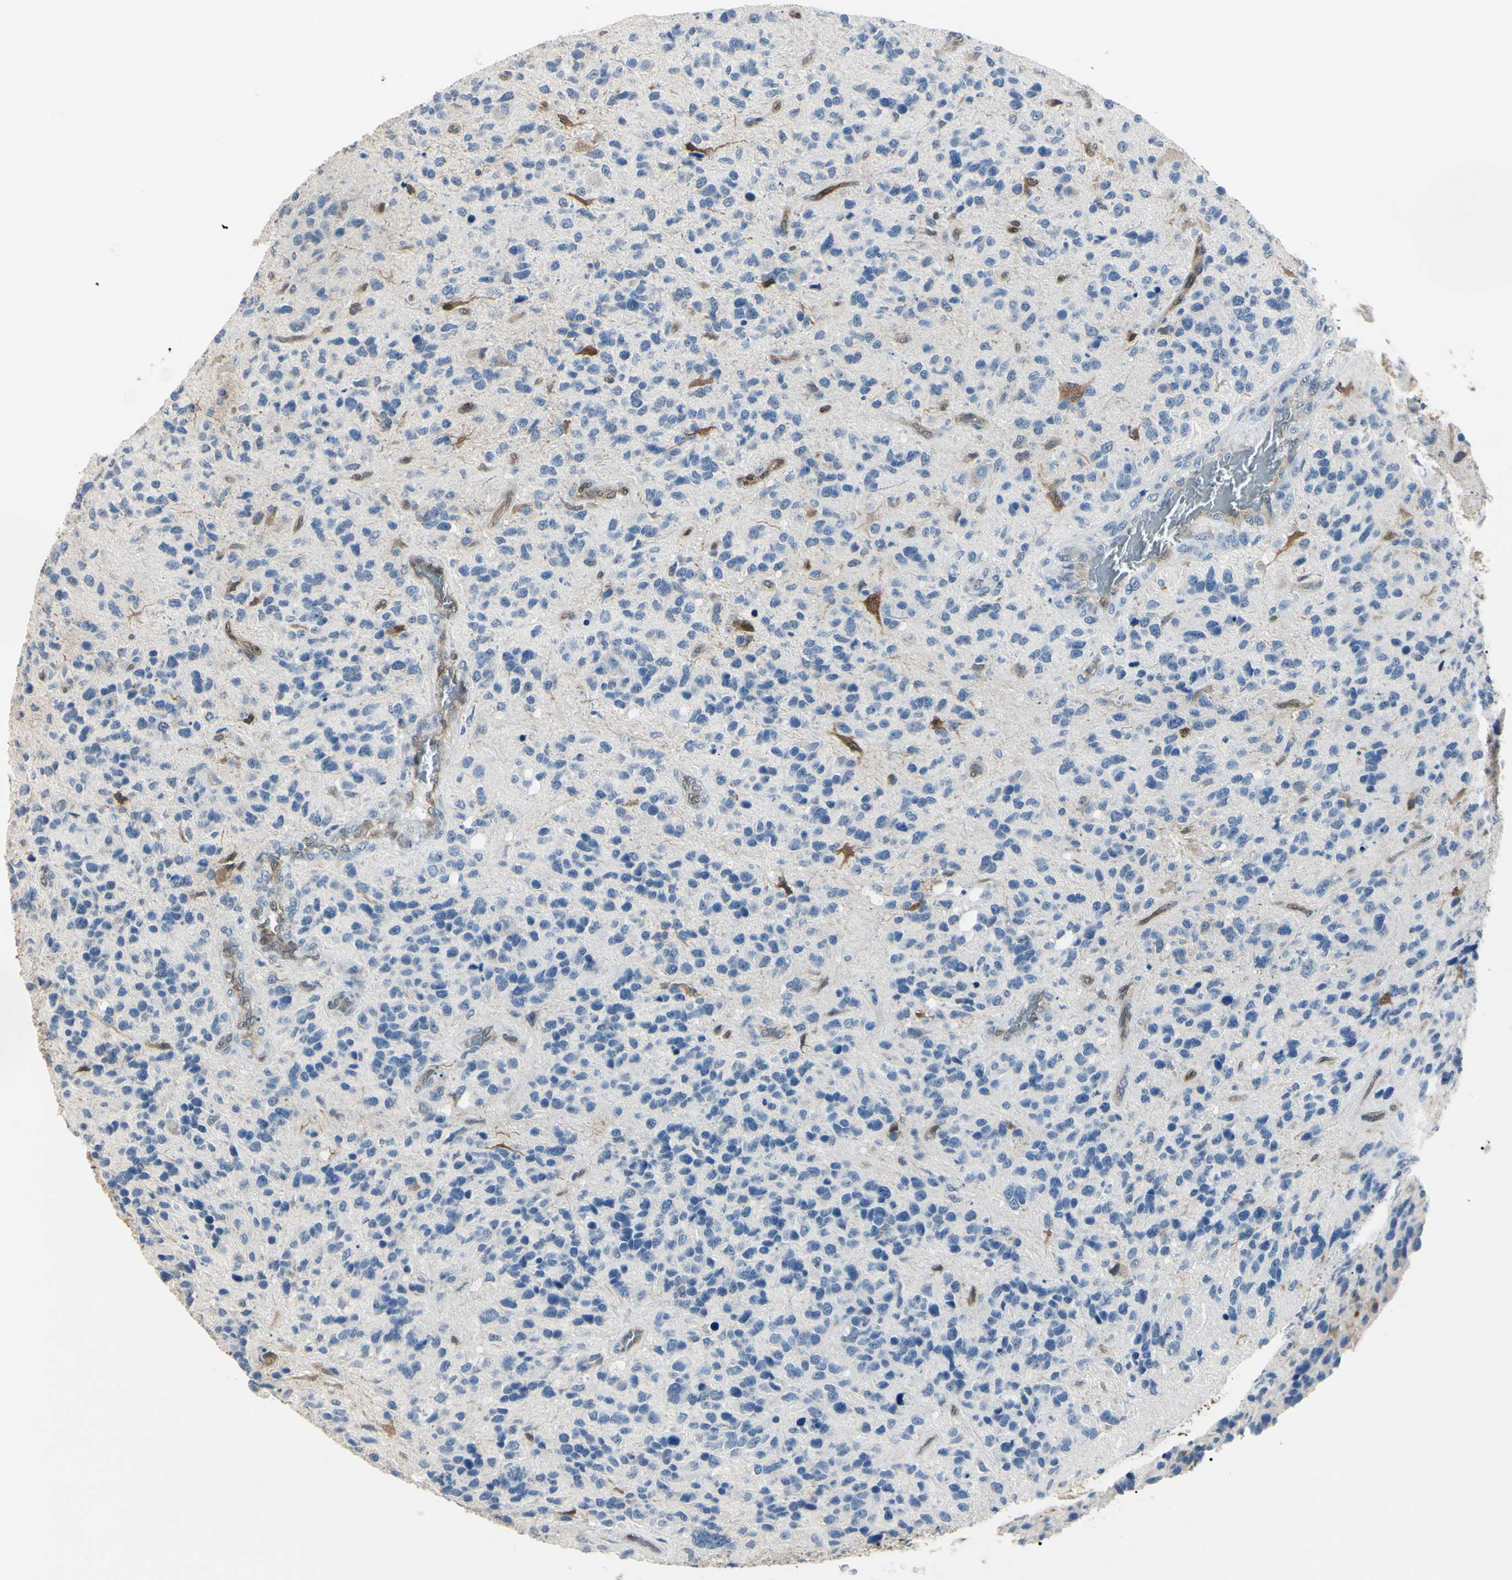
{"staining": {"intensity": "moderate", "quantity": "<25%", "location": "cytoplasmic/membranous,nuclear"}, "tissue": "glioma", "cell_type": "Tumor cells", "image_type": "cancer", "snomed": [{"axis": "morphology", "description": "Glioma, malignant, High grade"}, {"axis": "topography", "description": "Brain"}], "caption": "Glioma tissue shows moderate cytoplasmic/membranous and nuclear staining in approximately <25% of tumor cells, visualized by immunohistochemistry.", "gene": "AKR1C3", "patient": {"sex": "female", "age": 58}}